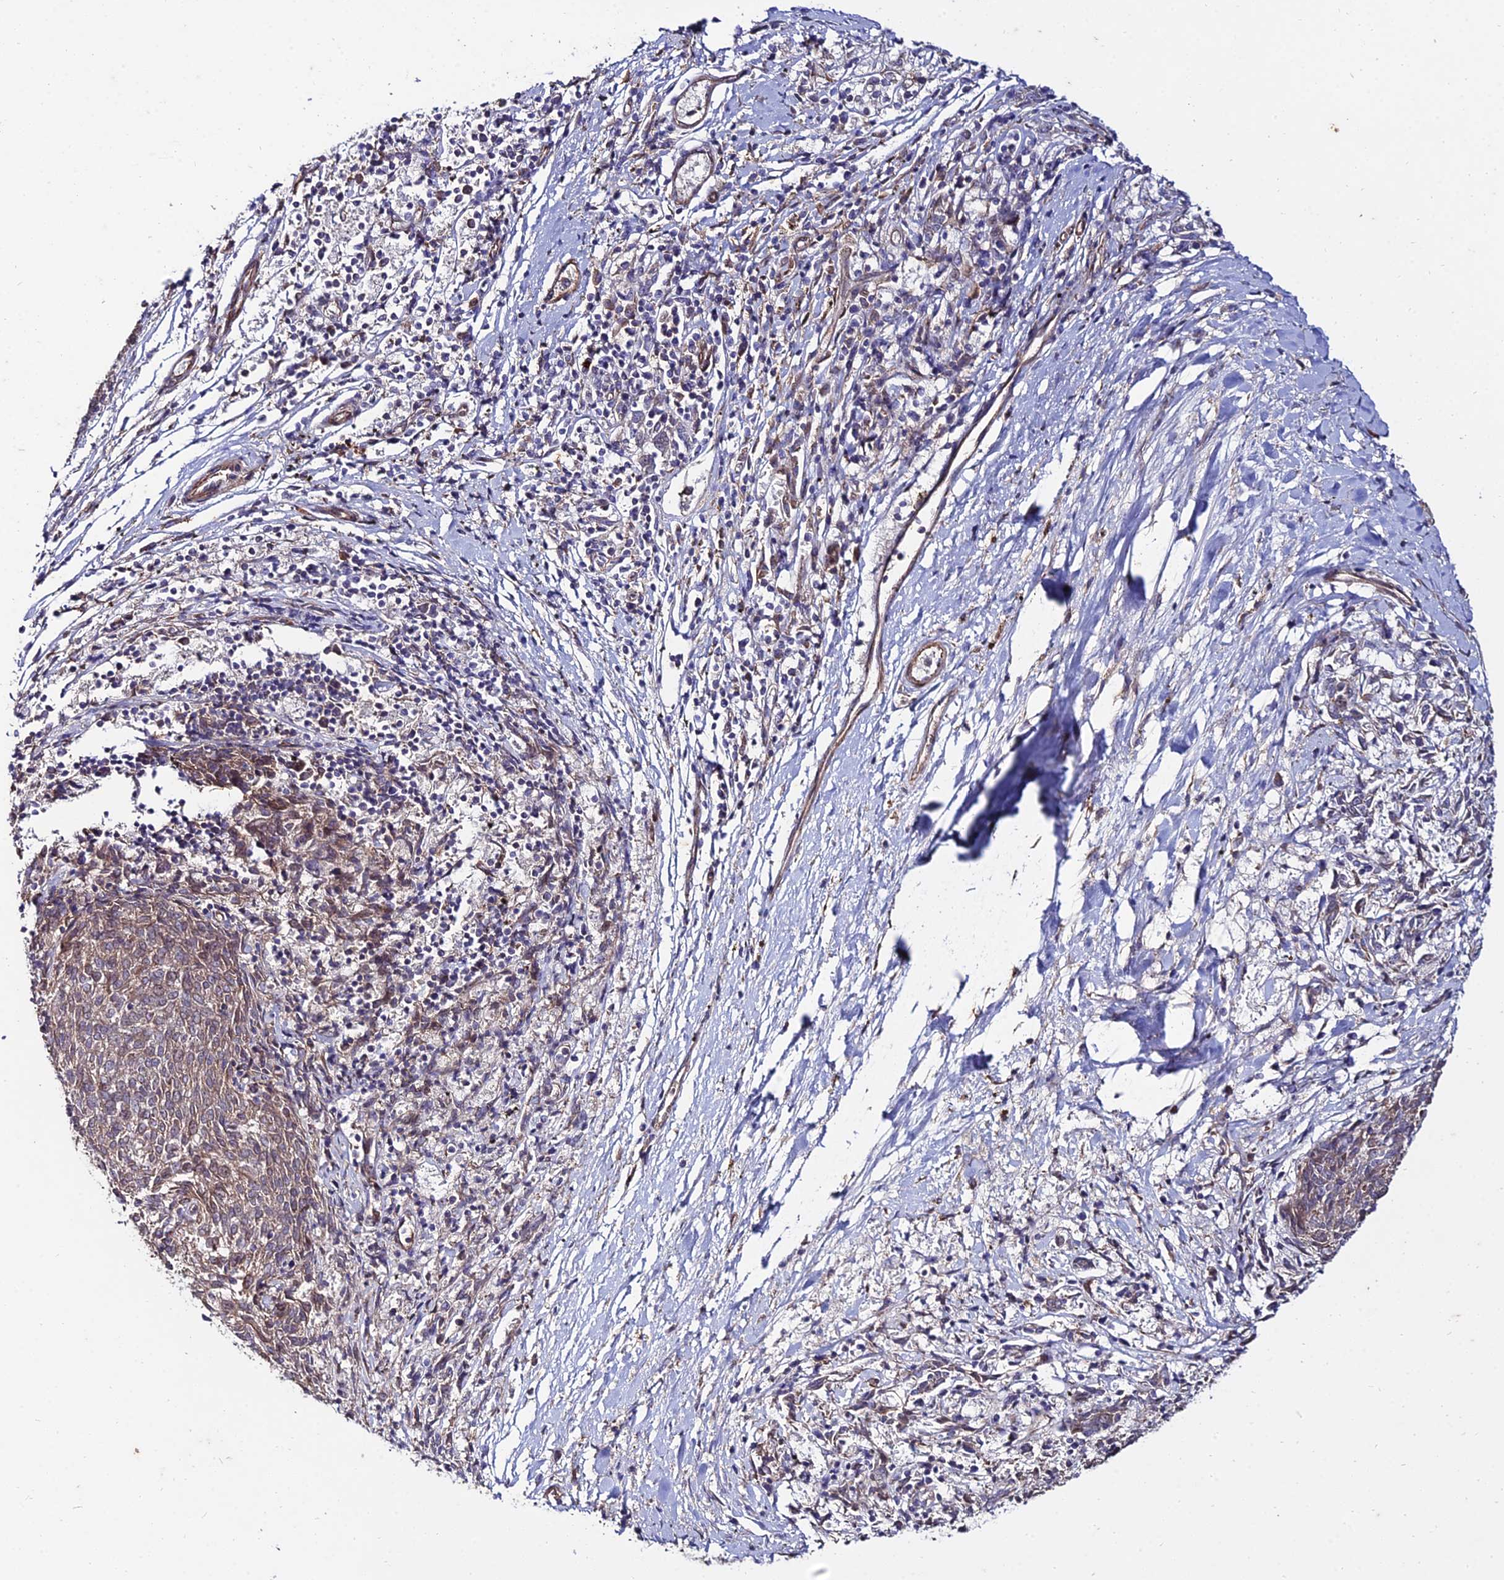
{"staining": {"intensity": "weak", "quantity": ">75%", "location": "cytoplasmic/membranous,nuclear"}, "tissue": "melanoma", "cell_type": "Tumor cells", "image_type": "cancer", "snomed": [{"axis": "morphology", "description": "Malignant melanoma, NOS"}, {"axis": "topography", "description": "Skin"}], "caption": "This is an image of IHC staining of malignant melanoma, which shows weak expression in the cytoplasmic/membranous and nuclear of tumor cells.", "gene": "ARL6IP1", "patient": {"sex": "female", "age": 72}}